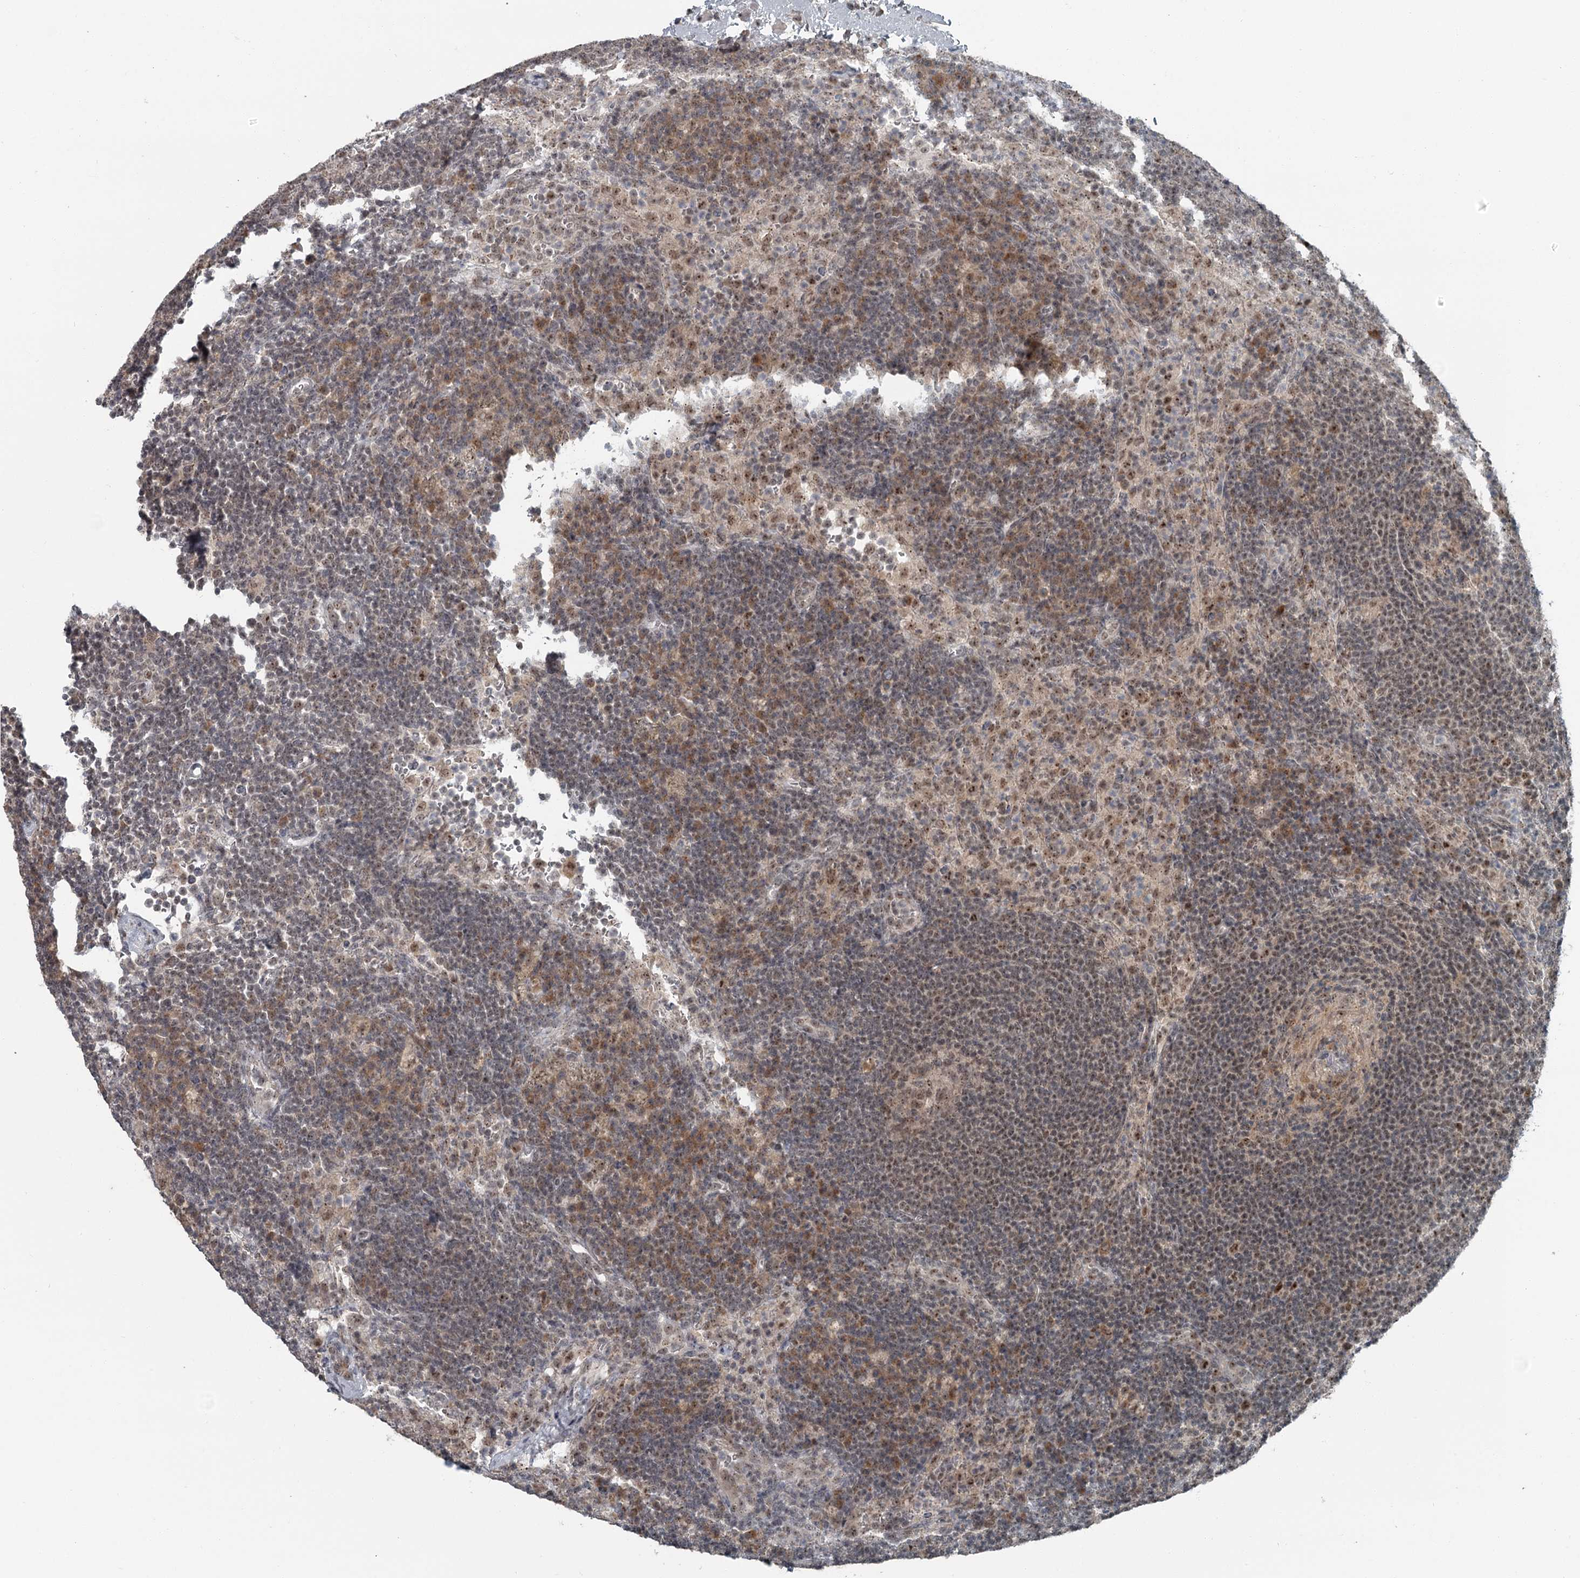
{"staining": {"intensity": "moderate", "quantity": "25%-75%", "location": "nuclear"}, "tissue": "lymph node", "cell_type": "Germinal center cells", "image_type": "normal", "snomed": [{"axis": "morphology", "description": "Normal tissue, NOS"}, {"axis": "topography", "description": "Lymph node"}], "caption": "Protein staining by IHC exhibits moderate nuclear positivity in about 25%-75% of germinal center cells in normal lymph node.", "gene": "EXOSC1", "patient": {"sex": "female", "age": 70}}